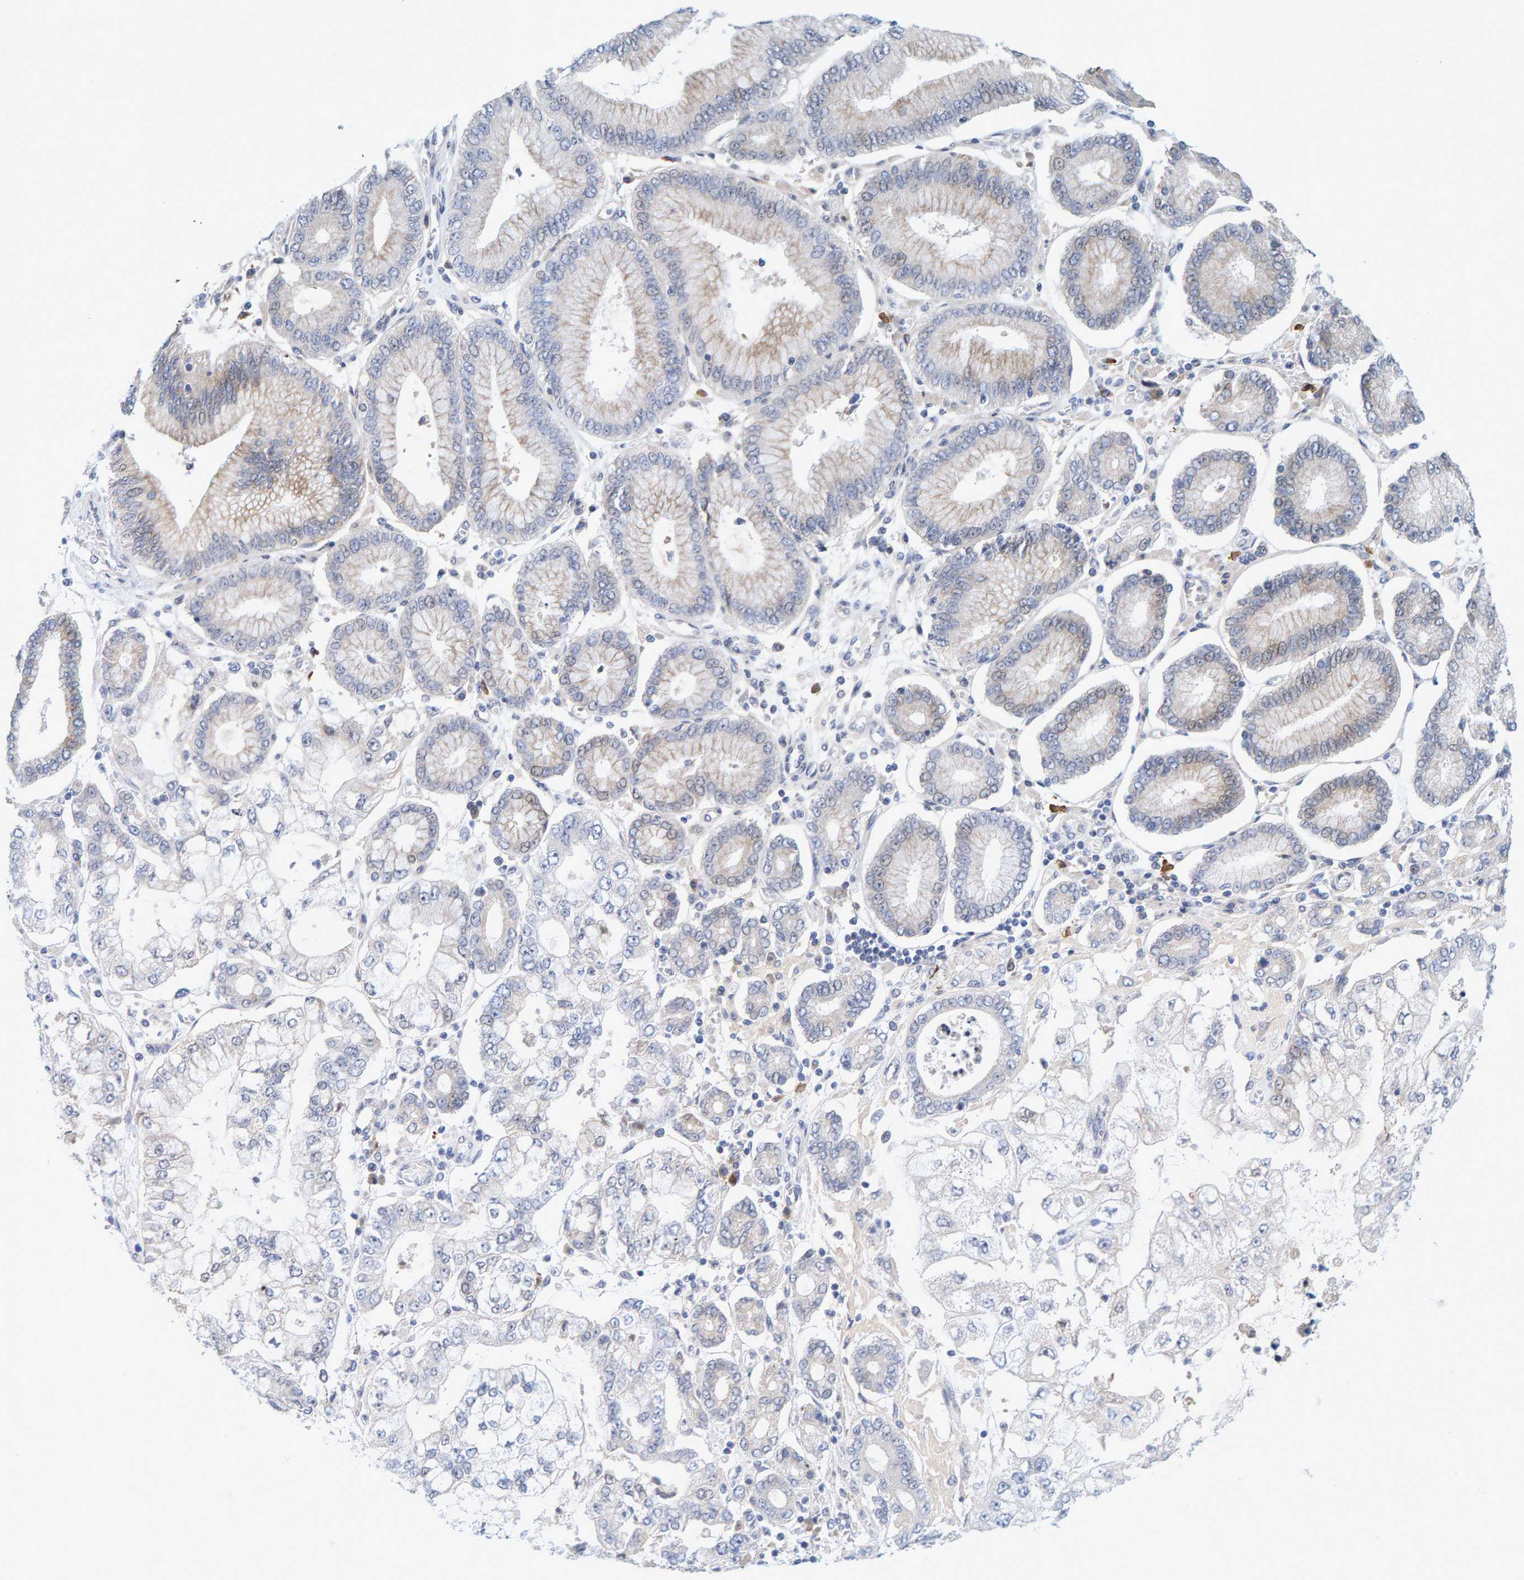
{"staining": {"intensity": "weak", "quantity": "<25%", "location": "cytoplasmic/membranous"}, "tissue": "stomach cancer", "cell_type": "Tumor cells", "image_type": "cancer", "snomed": [{"axis": "morphology", "description": "Adenocarcinoma, NOS"}, {"axis": "topography", "description": "Stomach"}], "caption": "Tumor cells show no significant protein staining in stomach cancer (adenocarcinoma).", "gene": "ZNF77", "patient": {"sex": "male", "age": 76}}